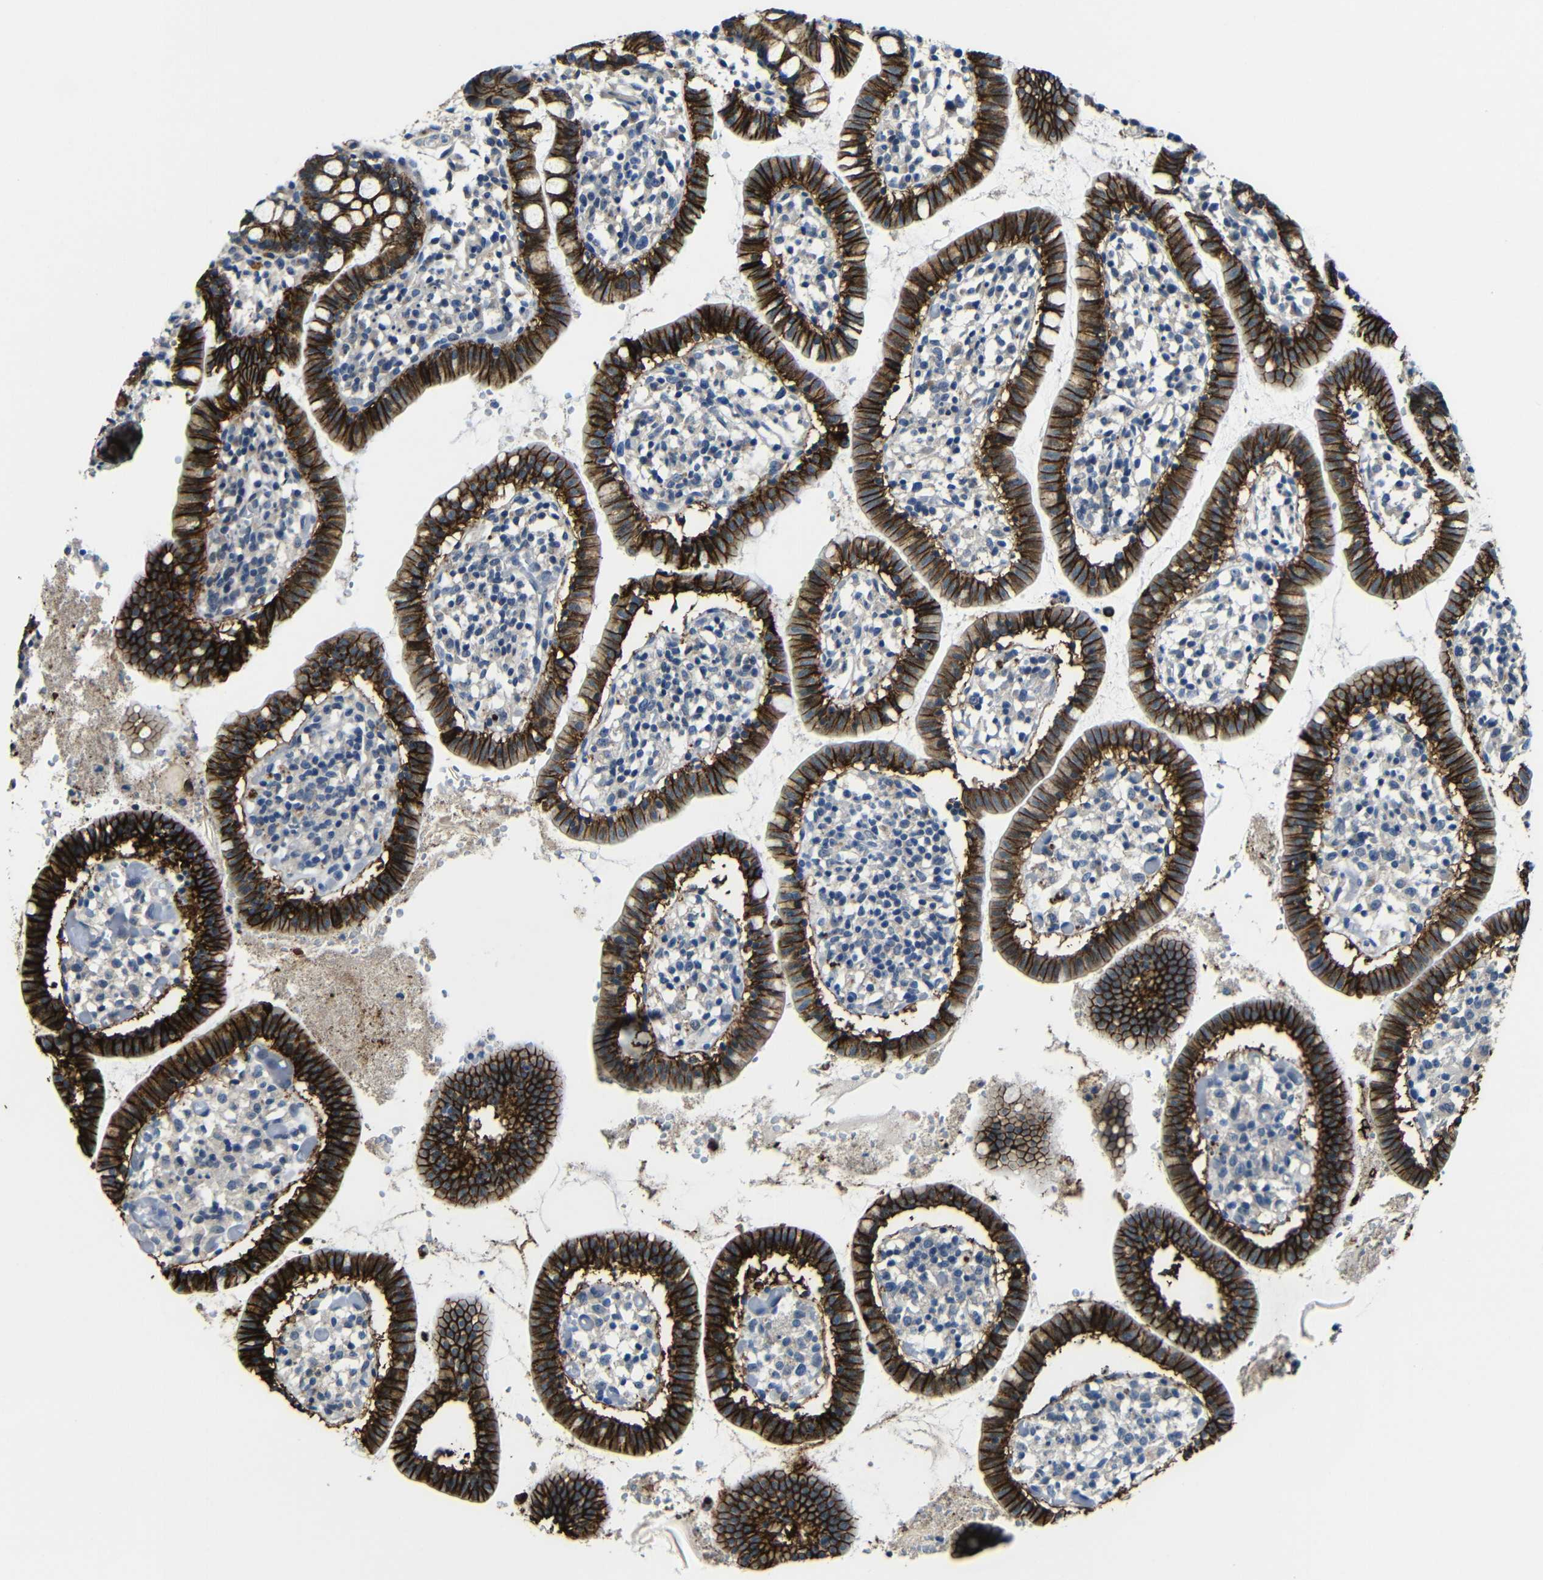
{"staining": {"intensity": "strong", "quantity": ">75%", "location": "cytoplasmic/membranous"}, "tissue": "small intestine", "cell_type": "Glandular cells", "image_type": "normal", "snomed": [{"axis": "morphology", "description": "Normal tissue, NOS"}, {"axis": "morphology", "description": "Cystadenocarcinoma, serous, Metastatic site"}, {"axis": "topography", "description": "Small intestine"}], "caption": "Glandular cells demonstrate high levels of strong cytoplasmic/membranous staining in about >75% of cells in normal small intestine.", "gene": "ZNF90", "patient": {"sex": "female", "age": 61}}